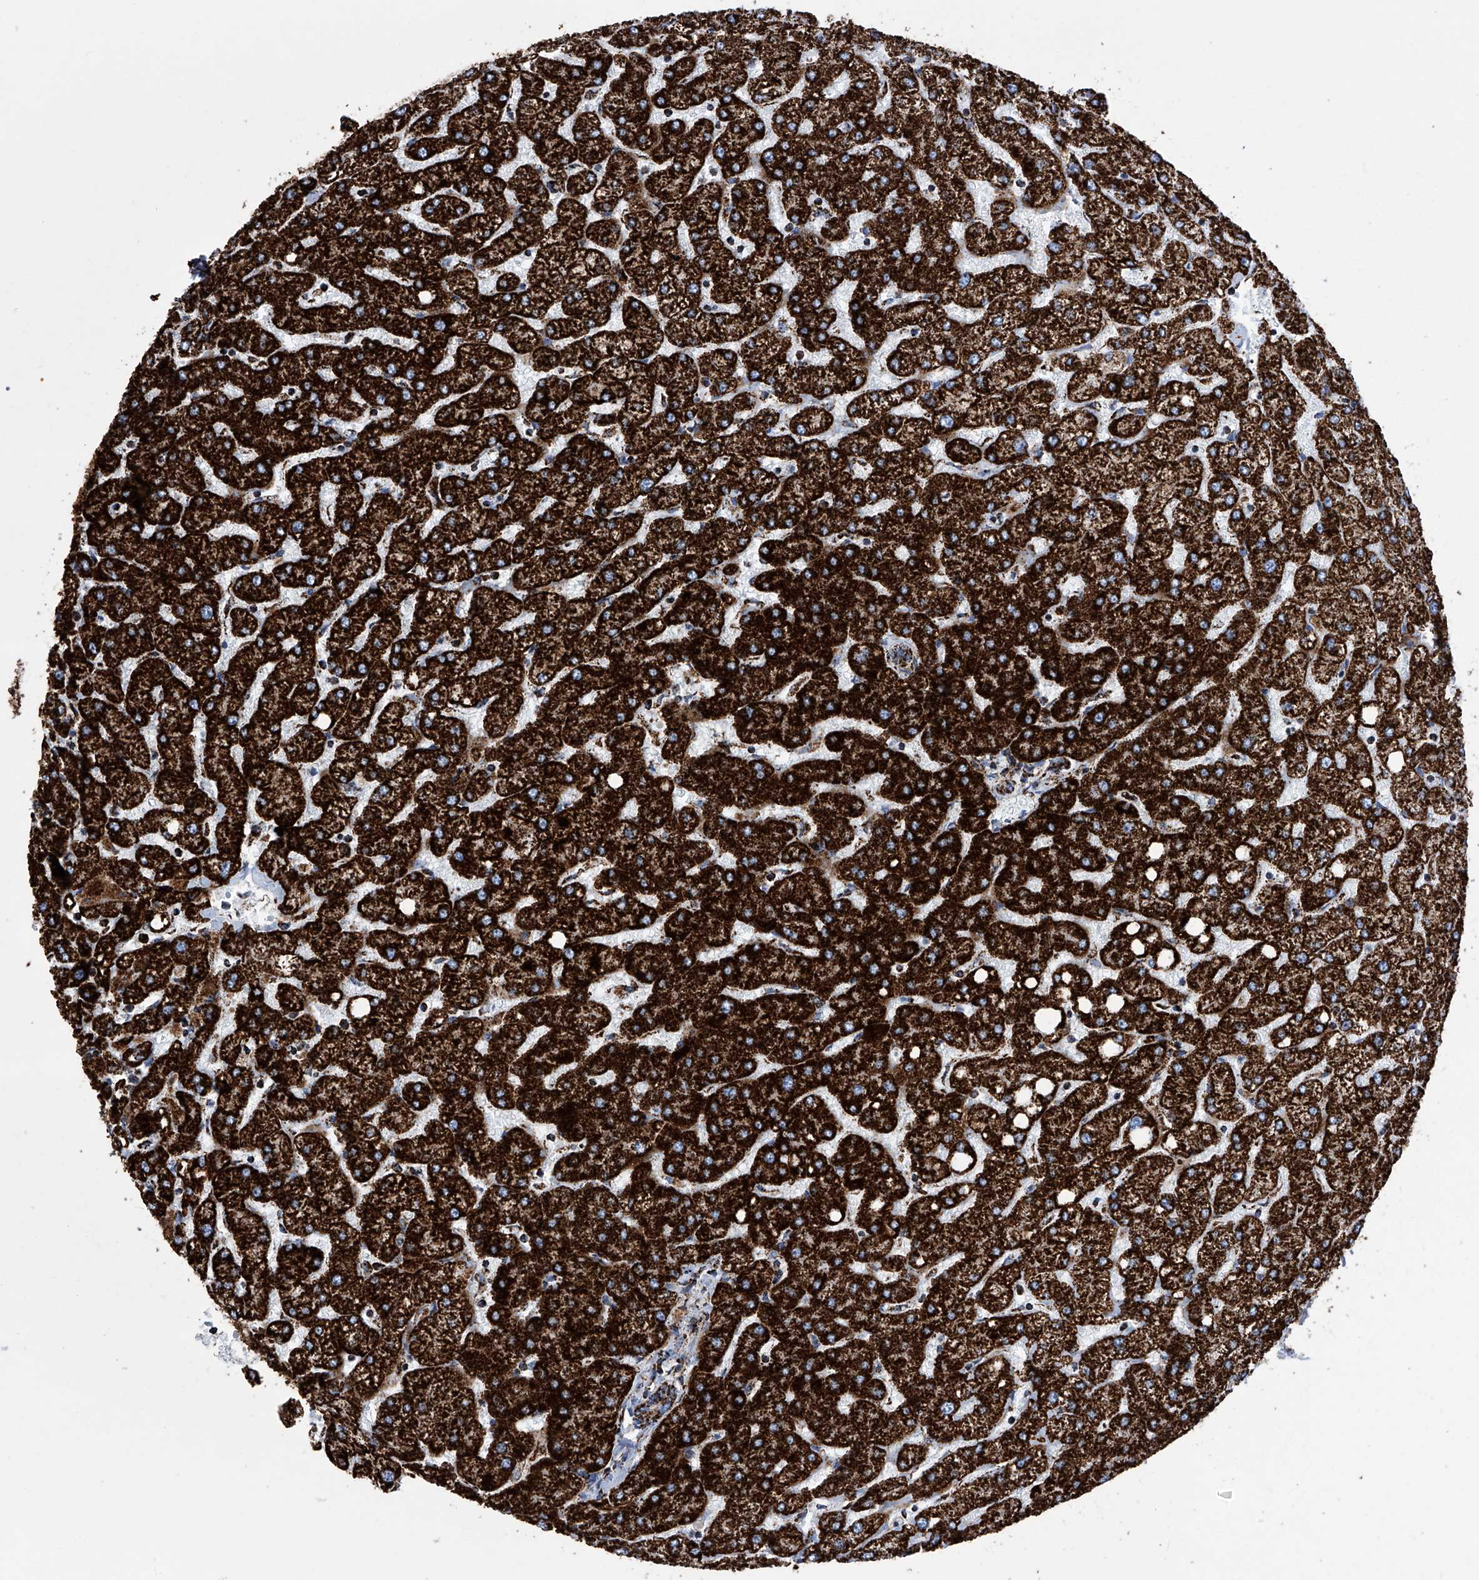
{"staining": {"intensity": "strong", "quantity": ">75%", "location": "cytoplasmic/membranous"}, "tissue": "liver", "cell_type": "Cholangiocytes", "image_type": "normal", "snomed": [{"axis": "morphology", "description": "Normal tissue, NOS"}, {"axis": "topography", "description": "Liver"}], "caption": "Liver stained with DAB IHC displays high levels of strong cytoplasmic/membranous positivity in about >75% of cholangiocytes. (brown staining indicates protein expression, while blue staining denotes nuclei).", "gene": "ATP5PF", "patient": {"sex": "female", "age": 54}}